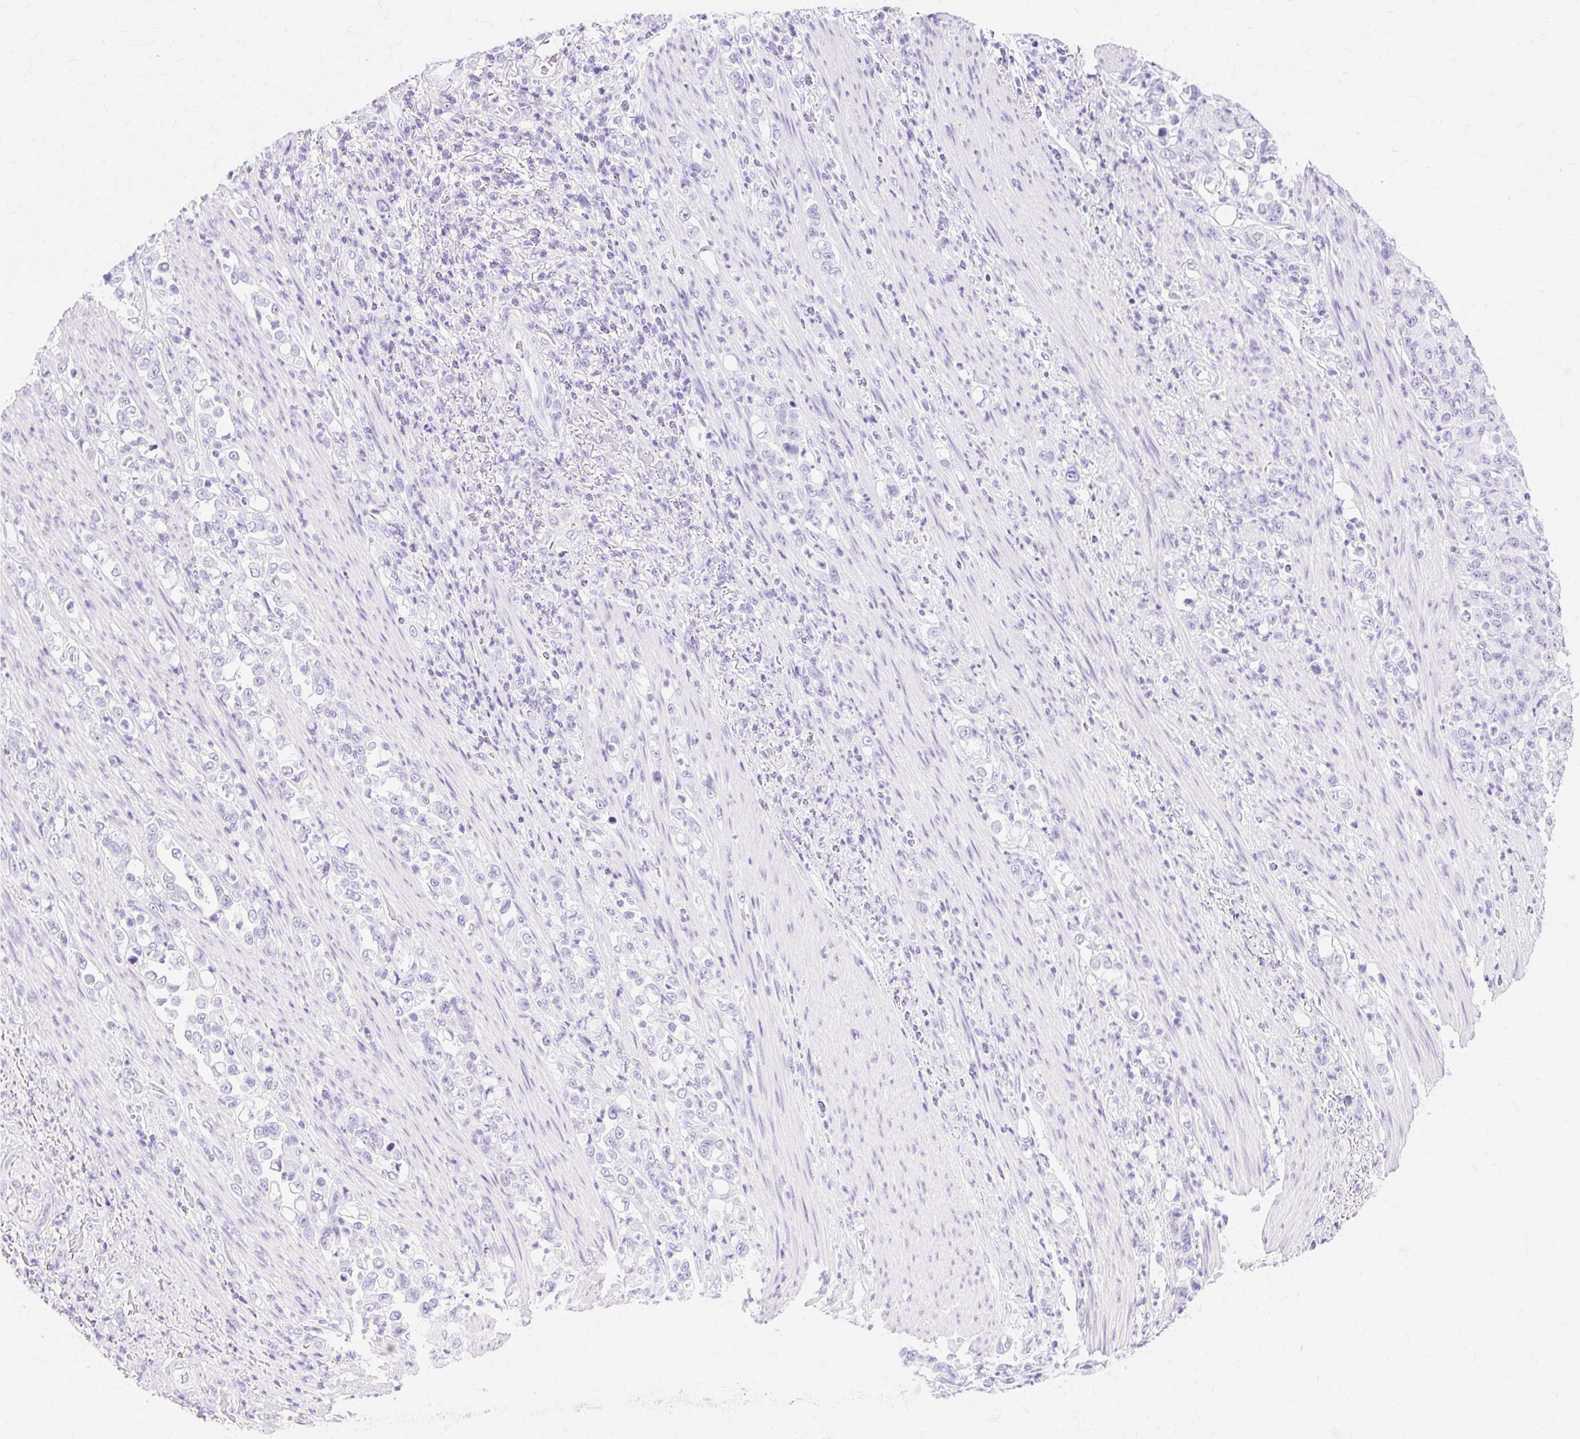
{"staining": {"intensity": "negative", "quantity": "none", "location": "none"}, "tissue": "stomach cancer", "cell_type": "Tumor cells", "image_type": "cancer", "snomed": [{"axis": "morphology", "description": "Normal tissue, NOS"}, {"axis": "morphology", "description": "Adenocarcinoma, NOS"}, {"axis": "topography", "description": "Stomach"}], "caption": "A histopathology image of stomach cancer (adenocarcinoma) stained for a protein reveals no brown staining in tumor cells.", "gene": "MBP", "patient": {"sex": "female", "age": 79}}